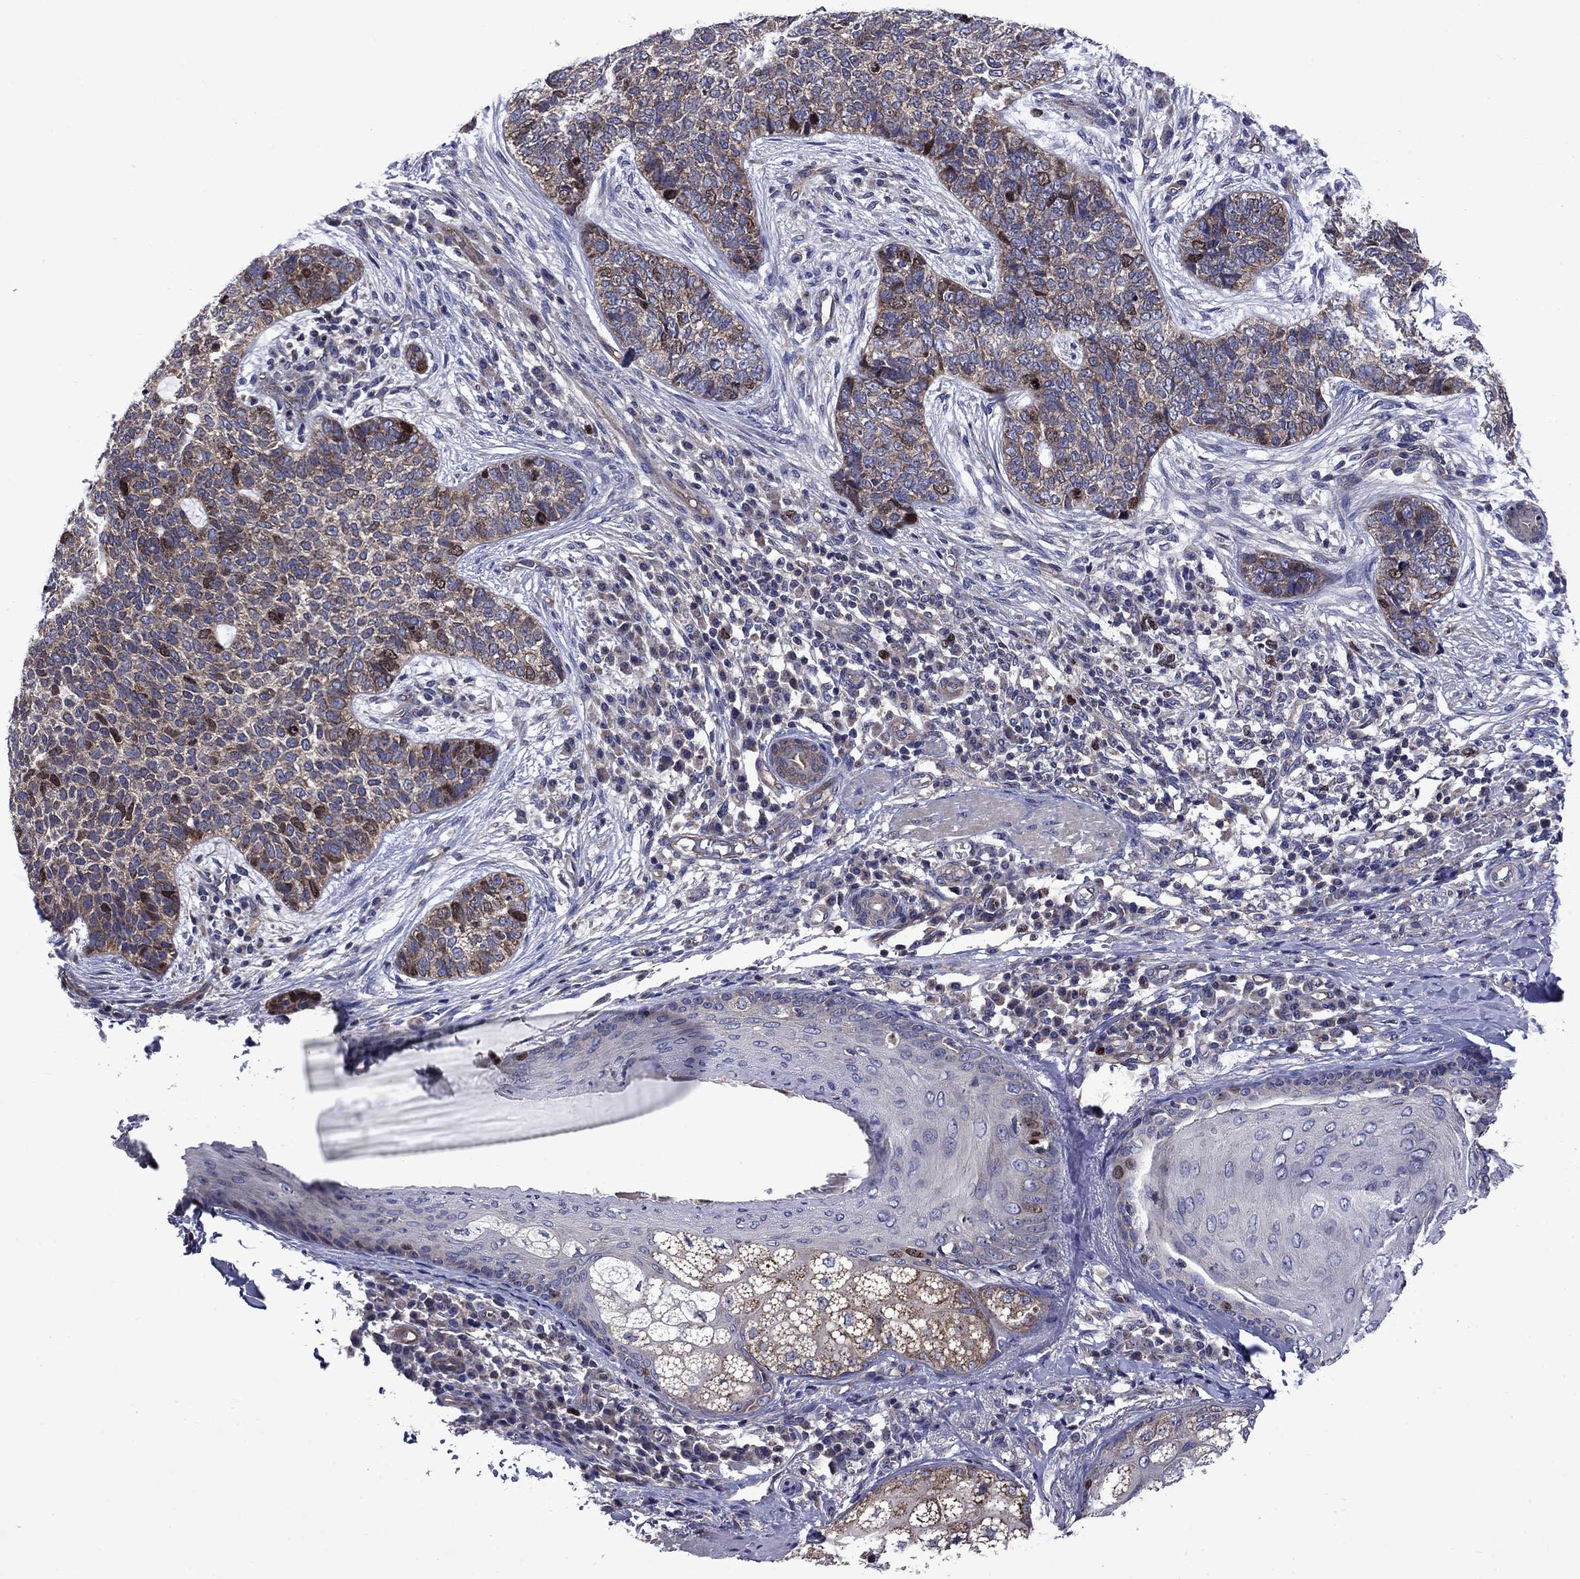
{"staining": {"intensity": "negative", "quantity": "none", "location": "none"}, "tissue": "skin cancer", "cell_type": "Tumor cells", "image_type": "cancer", "snomed": [{"axis": "morphology", "description": "Basal cell carcinoma"}, {"axis": "topography", "description": "Skin"}], "caption": "IHC image of skin basal cell carcinoma stained for a protein (brown), which shows no staining in tumor cells. The staining is performed using DAB brown chromogen with nuclei counter-stained in using hematoxylin.", "gene": "KIF22", "patient": {"sex": "female", "age": 69}}